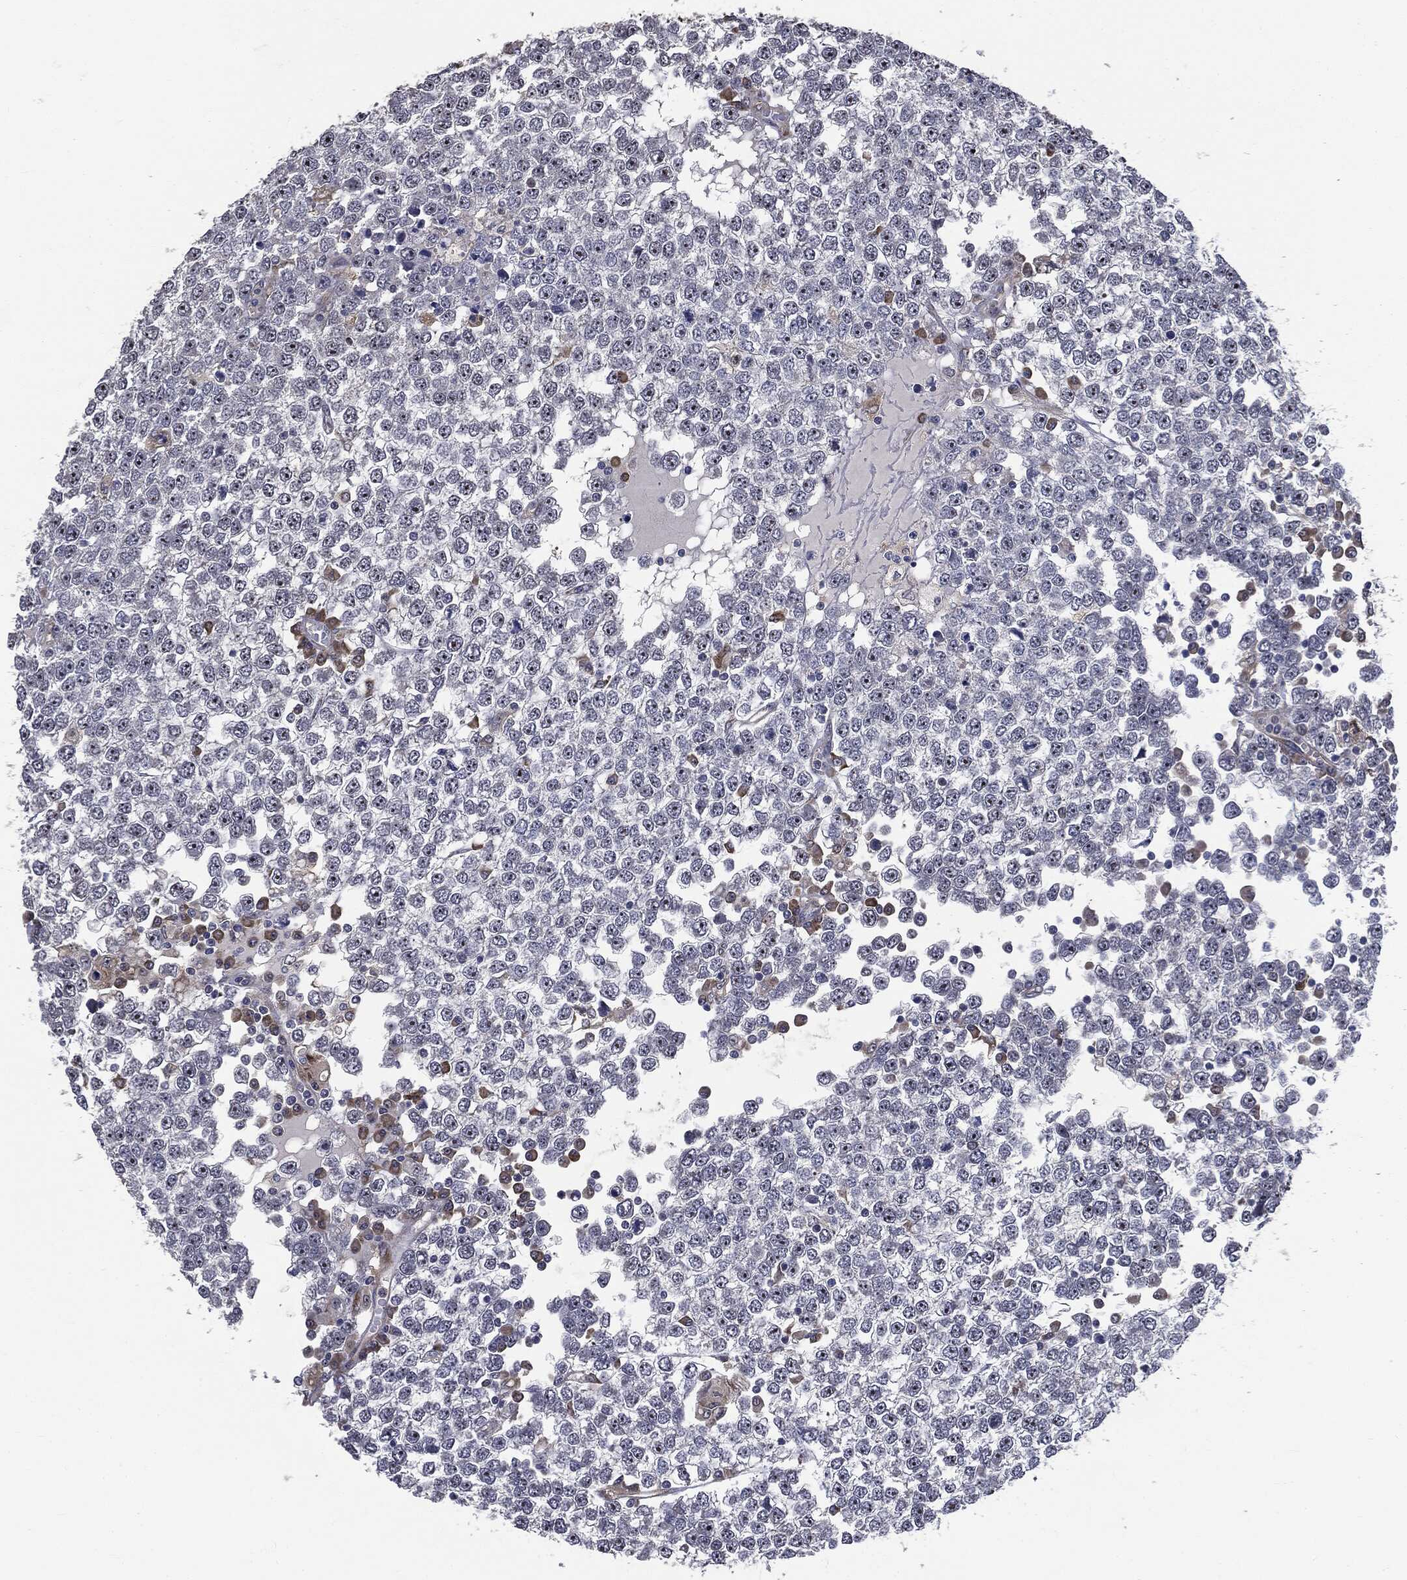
{"staining": {"intensity": "moderate", "quantity": "25%-75%", "location": "nuclear"}, "tissue": "testis cancer", "cell_type": "Tumor cells", "image_type": "cancer", "snomed": [{"axis": "morphology", "description": "Seminoma, NOS"}, {"axis": "topography", "description": "Testis"}], "caption": "Approximately 25%-75% of tumor cells in testis cancer (seminoma) reveal moderate nuclear protein expression as visualized by brown immunohistochemical staining.", "gene": "TRMT1L", "patient": {"sex": "male", "age": 65}}